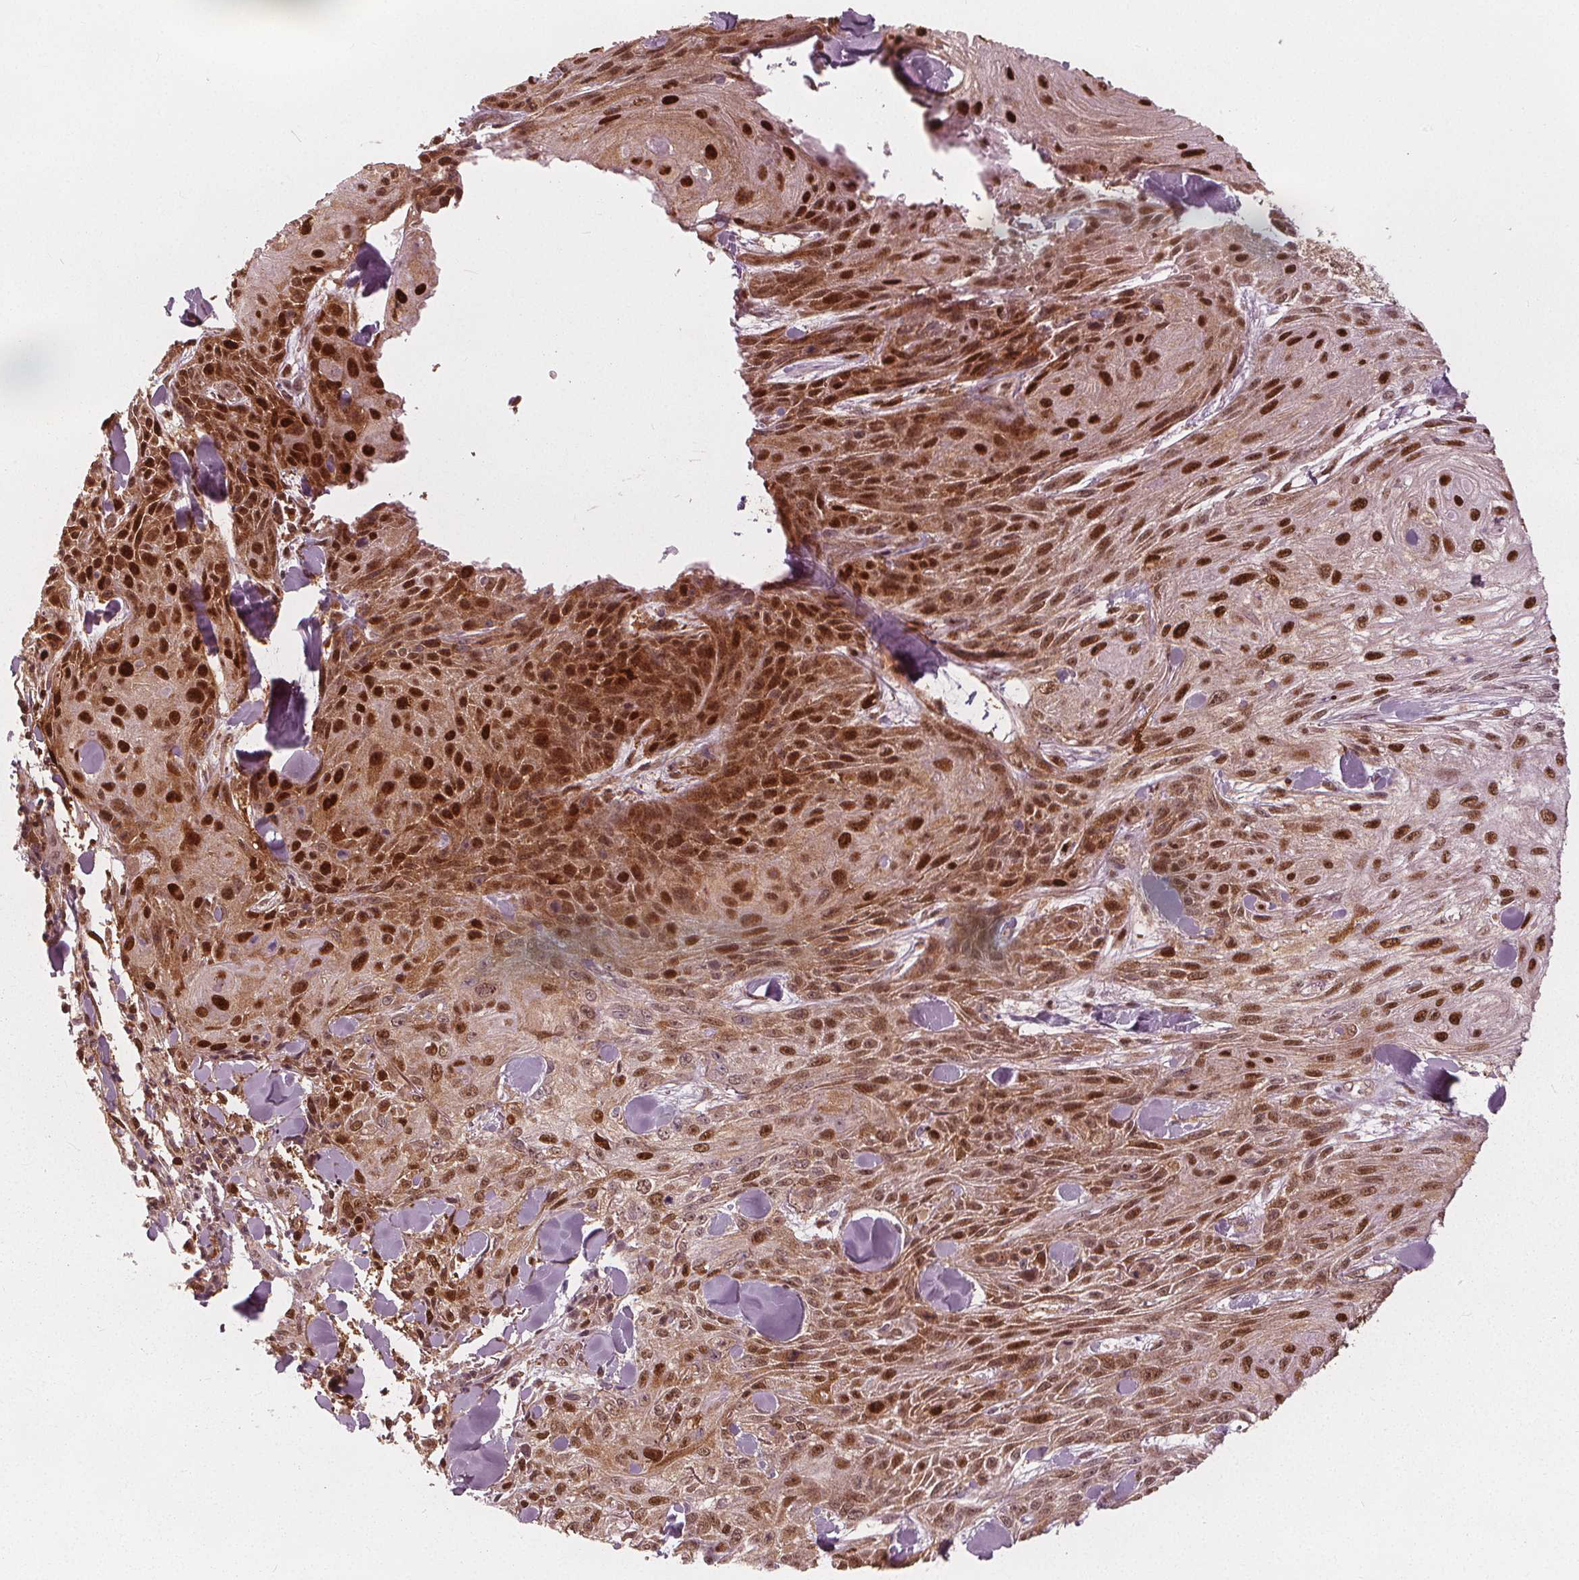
{"staining": {"intensity": "strong", "quantity": ">75%", "location": "cytoplasmic/membranous,nuclear"}, "tissue": "skin cancer", "cell_type": "Tumor cells", "image_type": "cancer", "snomed": [{"axis": "morphology", "description": "Squamous cell carcinoma, NOS"}, {"axis": "topography", "description": "Skin"}], "caption": "Immunohistochemistry (IHC) histopathology image of neoplastic tissue: human skin cancer (squamous cell carcinoma) stained using immunohistochemistry shows high levels of strong protein expression localized specifically in the cytoplasmic/membranous and nuclear of tumor cells, appearing as a cytoplasmic/membranous and nuclear brown color.", "gene": "SQSTM1", "patient": {"sex": "male", "age": 88}}